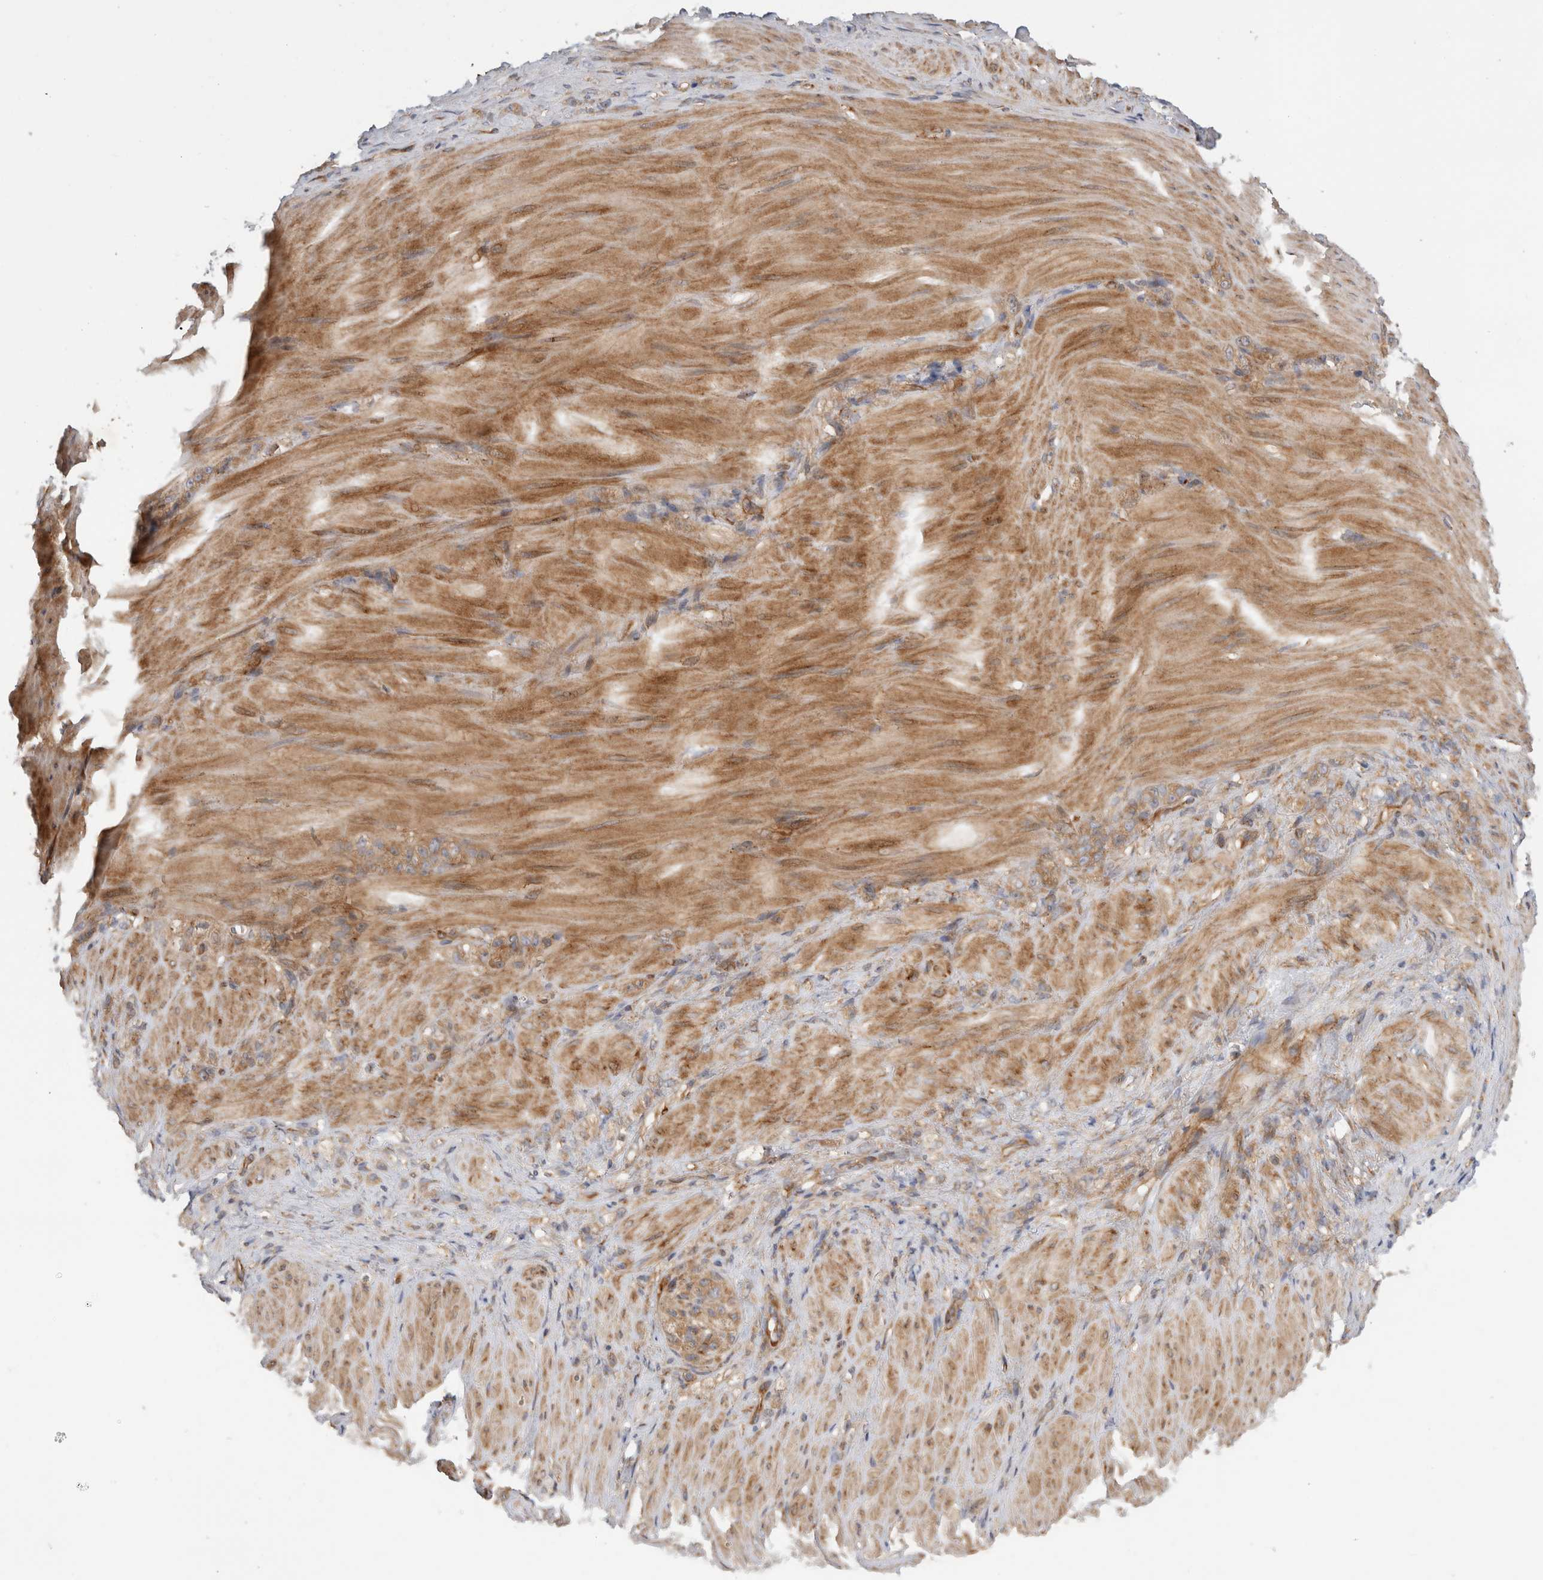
{"staining": {"intensity": "moderate", "quantity": ">75%", "location": "cytoplasmic/membranous"}, "tissue": "stomach cancer", "cell_type": "Tumor cells", "image_type": "cancer", "snomed": [{"axis": "morphology", "description": "Normal tissue, NOS"}, {"axis": "morphology", "description": "Adenocarcinoma, NOS"}, {"axis": "topography", "description": "Stomach"}], "caption": "A brown stain highlights moderate cytoplasmic/membranous expression of a protein in human stomach adenocarcinoma tumor cells. (DAB (3,3'-diaminobenzidine) IHC with brightfield microscopy, high magnification).", "gene": "GPR150", "patient": {"sex": "male", "age": 82}}